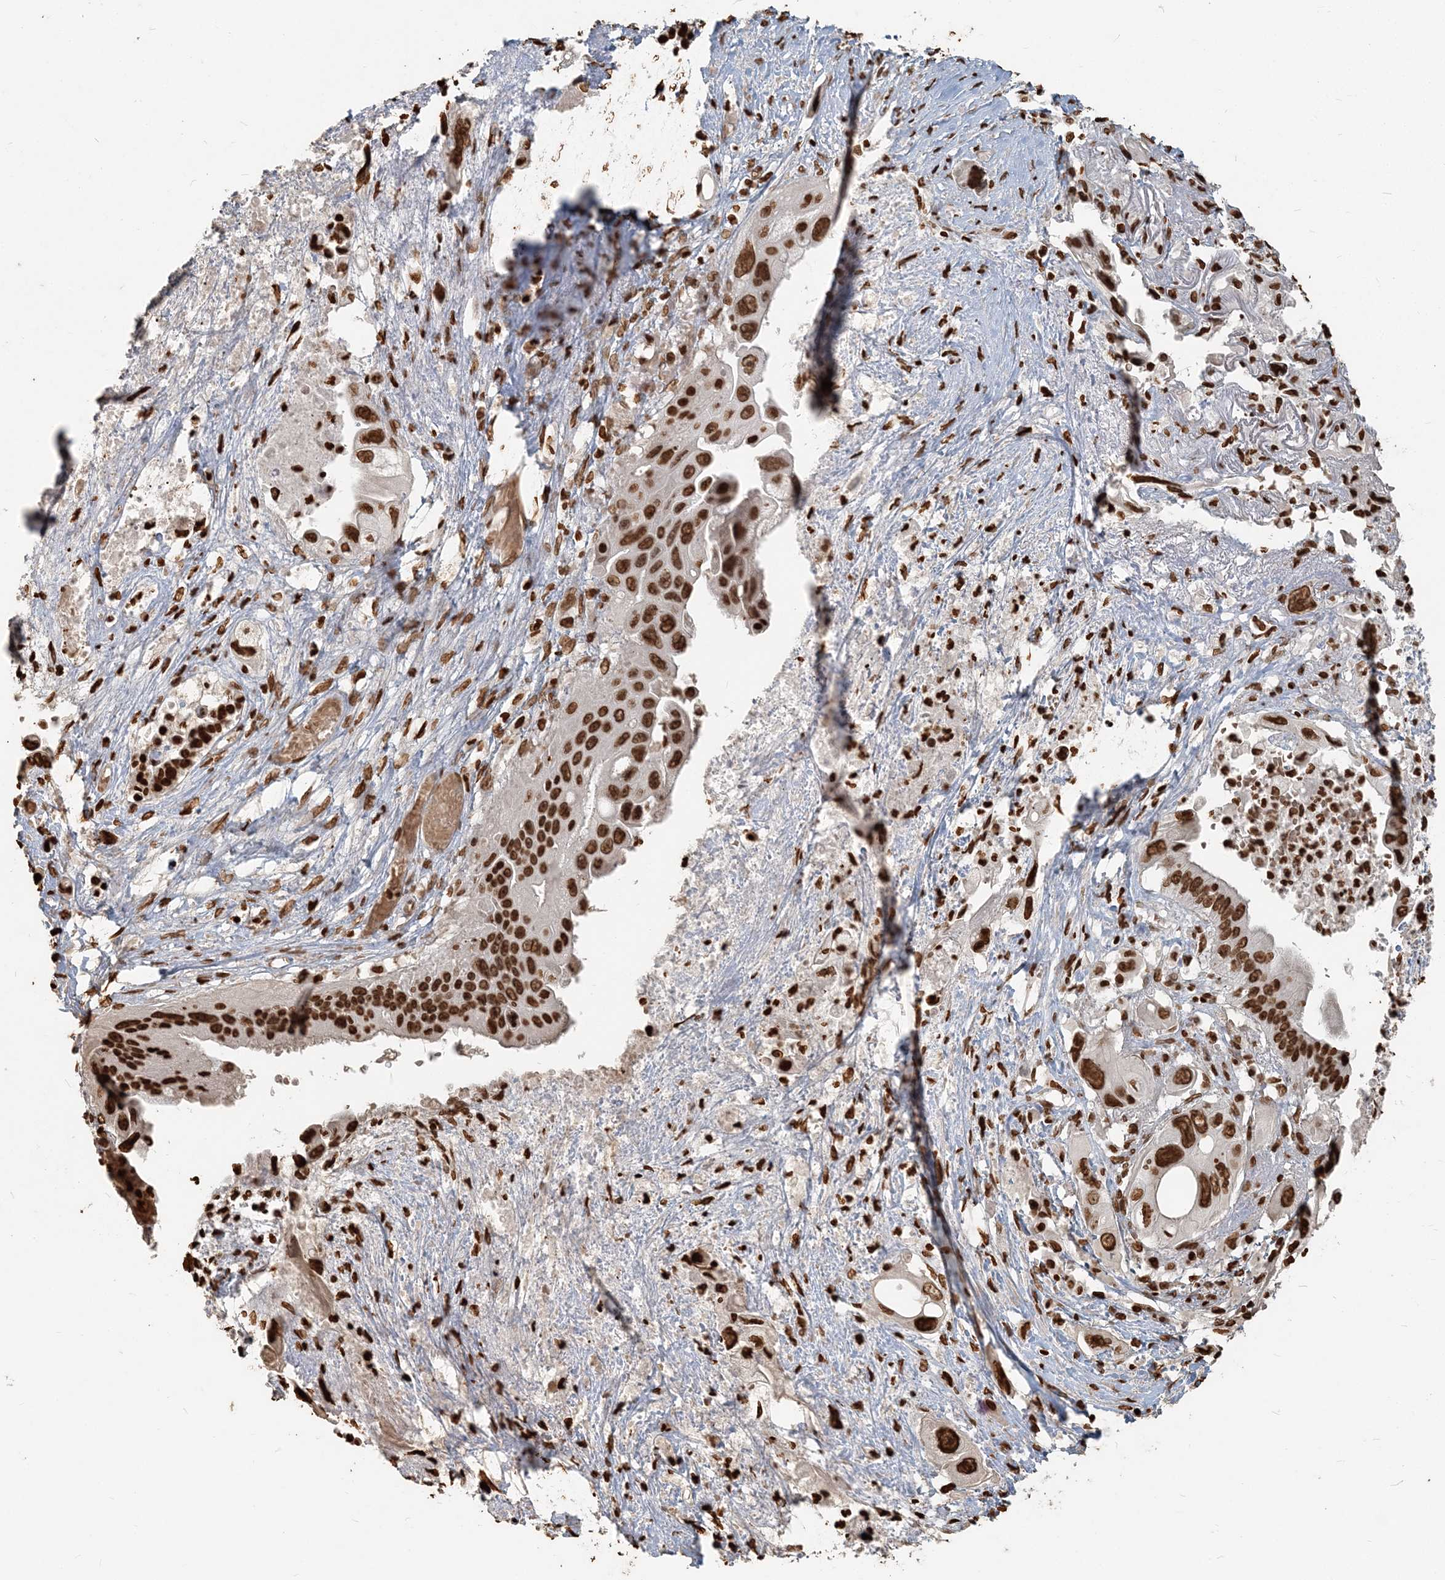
{"staining": {"intensity": "strong", "quantity": ">75%", "location": "nuclear"}, "tissue": "pancreatic cancer", "cell_type": "Tumor cells", "image_type": "cancer", "snomed": [{"axis": "morphology", "description": "Adenocarcinoma, NOS"}, {"axis": "topography", "description": "Pancreas"}], "caption": "Pancreatic cancer (adenocarcinoma) was stained to show a protein in brown. There is high levels of strong nuclear expression in approximately >75% of tumor cells. (IHC, brightfield microscopy, high magnification).", "gene": "H3-3B", "patient": {"sex": "male", "age": 66}}